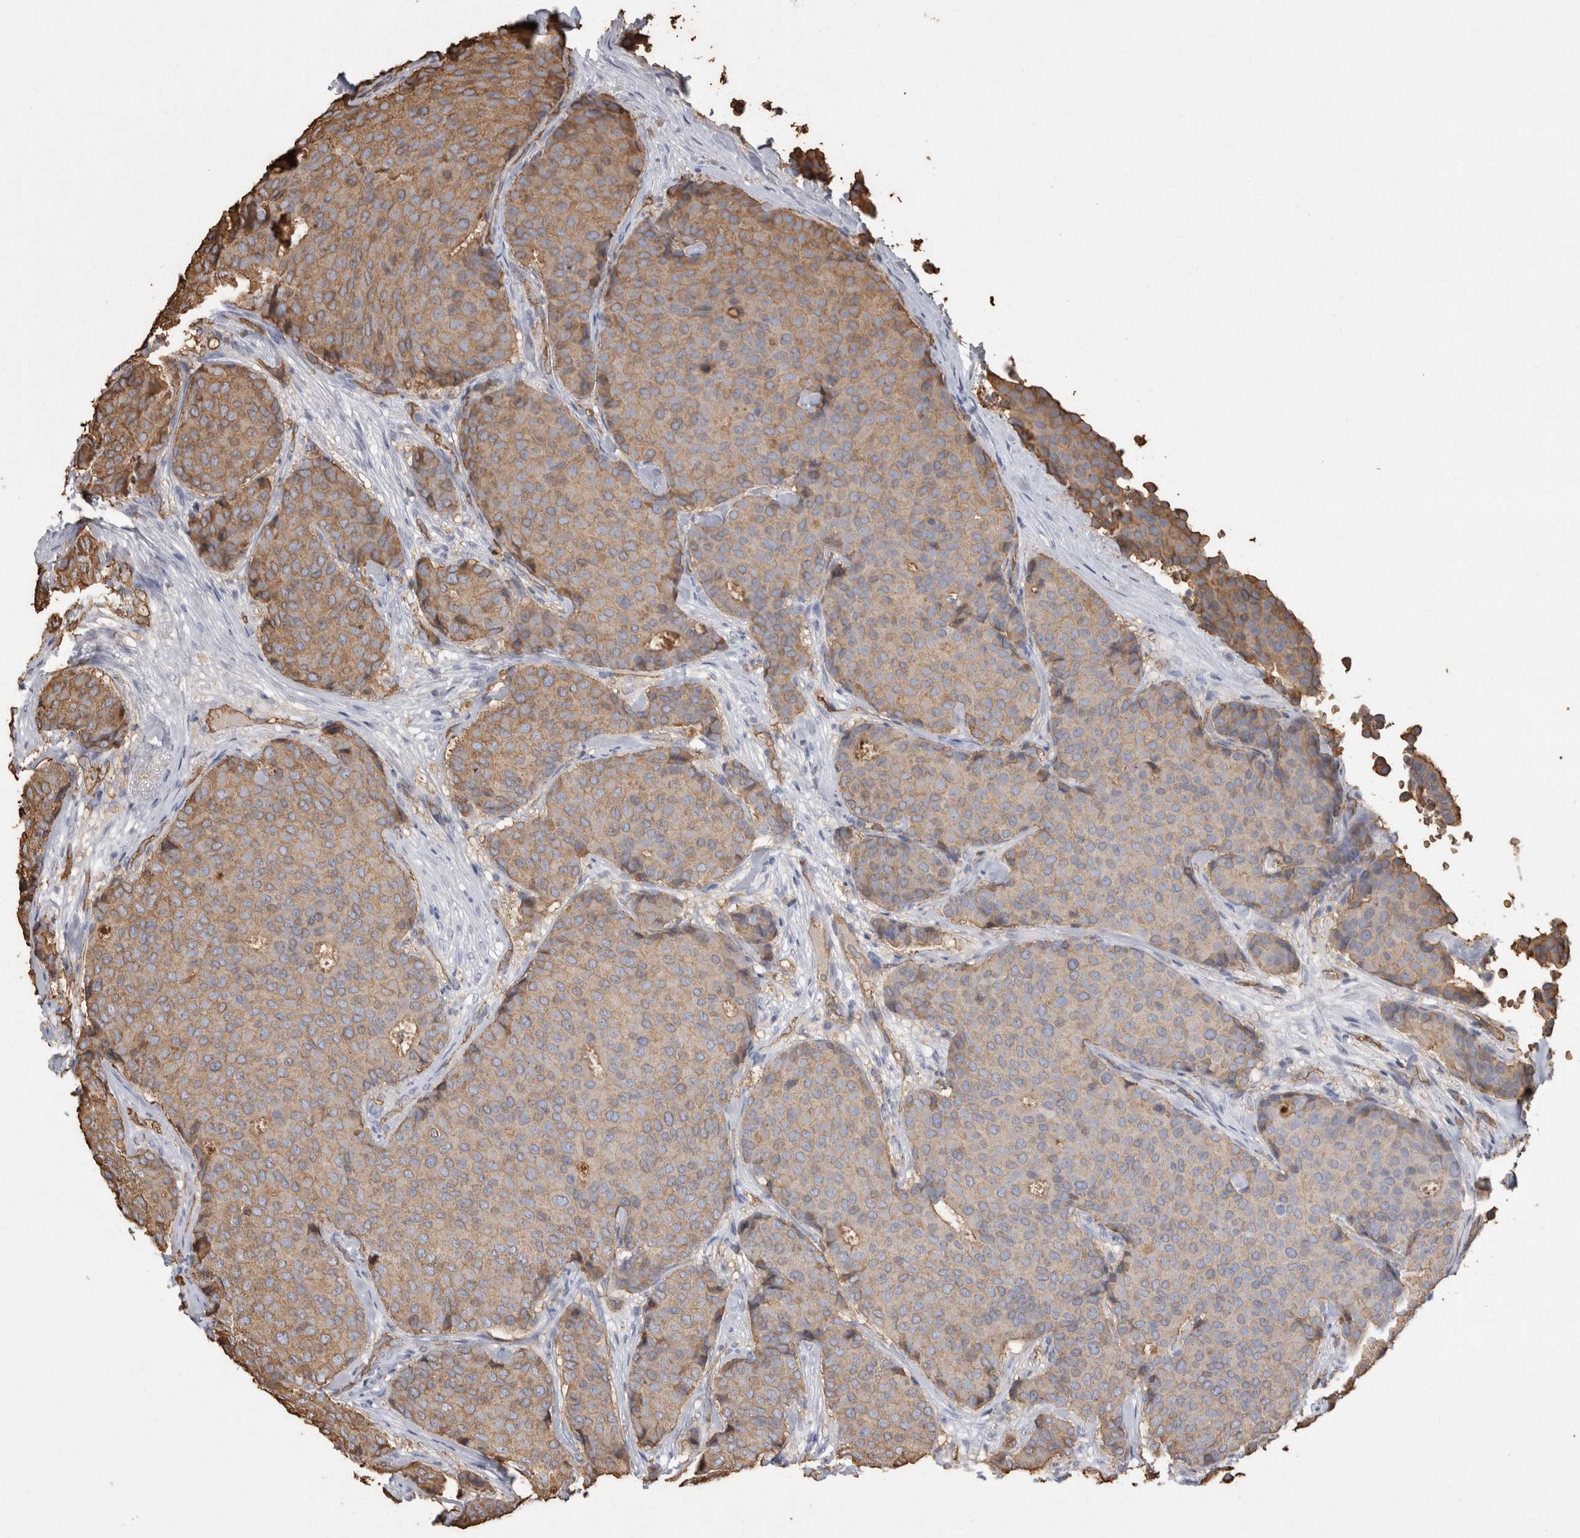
{"staining": {"intensity": "moderate", "quantity": ">75%", "location": "cytoplasmic/membranous"}, "tissue": "breast cancer", "cell_type": "Tumor cells", "image_type": "cancer", "snomed": [{"axis": "morphology", "description": "Duct carcinoma"}, {"axis": "topography", "description": "Breast"}], "caption": "Tumor cells show medium levels of moderate cytoplasmic/membranous expression in about >75% of cells in breast invasive ductal carcinoma.", "gene": "IL17RC", "patient": {"sex": "female", "age": 75}}